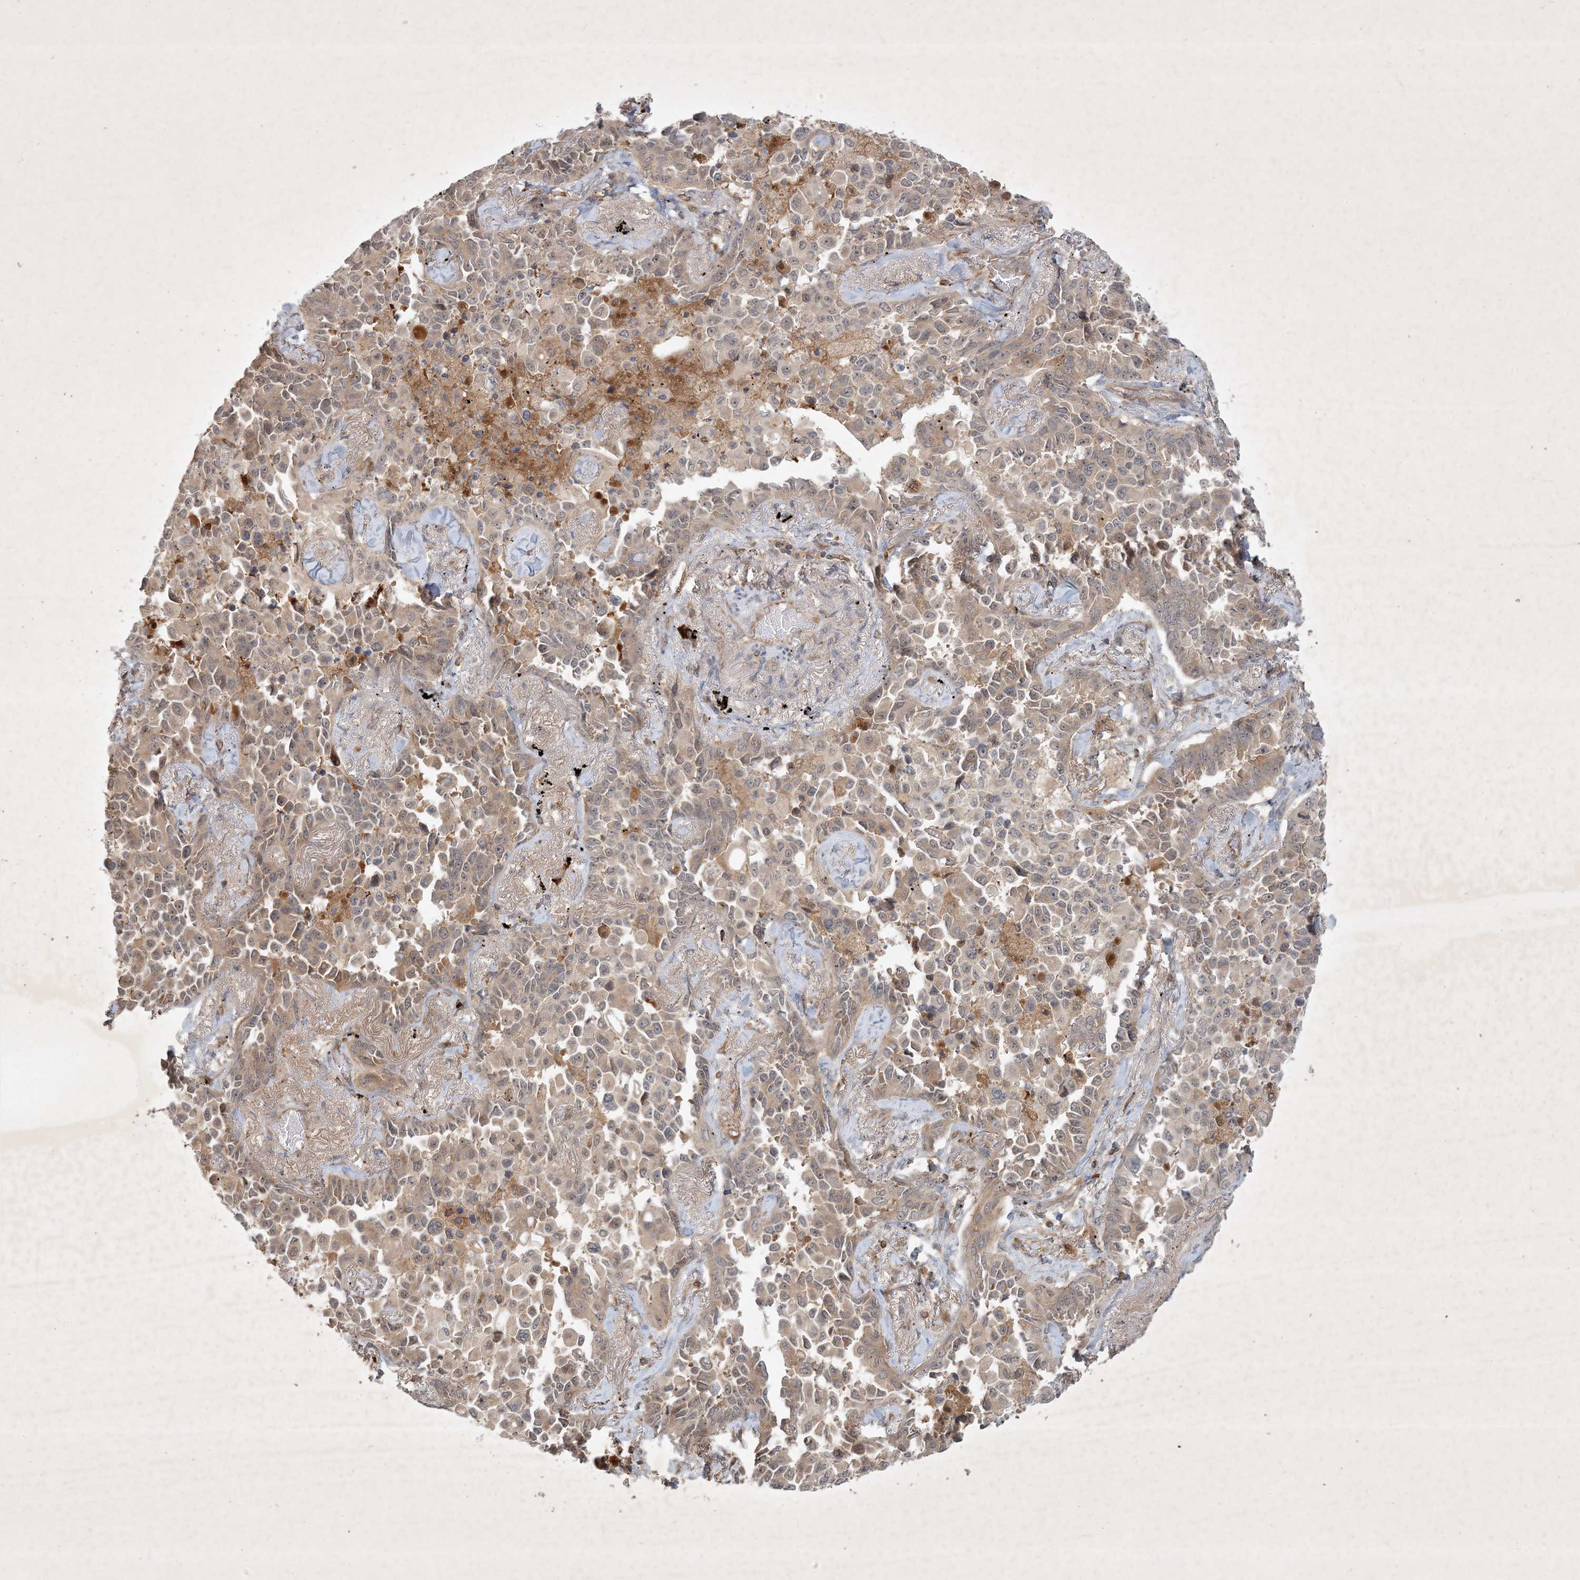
{"staining": {"intensity": "weak", "quantity": "<25%", "location": "cytoplasmic/membranous"}, "tissue": "lung cancer", "cell_type": "Tumor cells", "image_type": "cancer", "snomed": [{"axis": "morphology", "description": "Adenocarcinoma, NOS"}, {"axis": "topography", "description": "Lung"}], "caption": "Lung cancer was stained to show a protein in brown. There is no significant staining in tumor cells.", "gene": "ZCCHC4", "patient": {"sex": "female", "age": 67}}